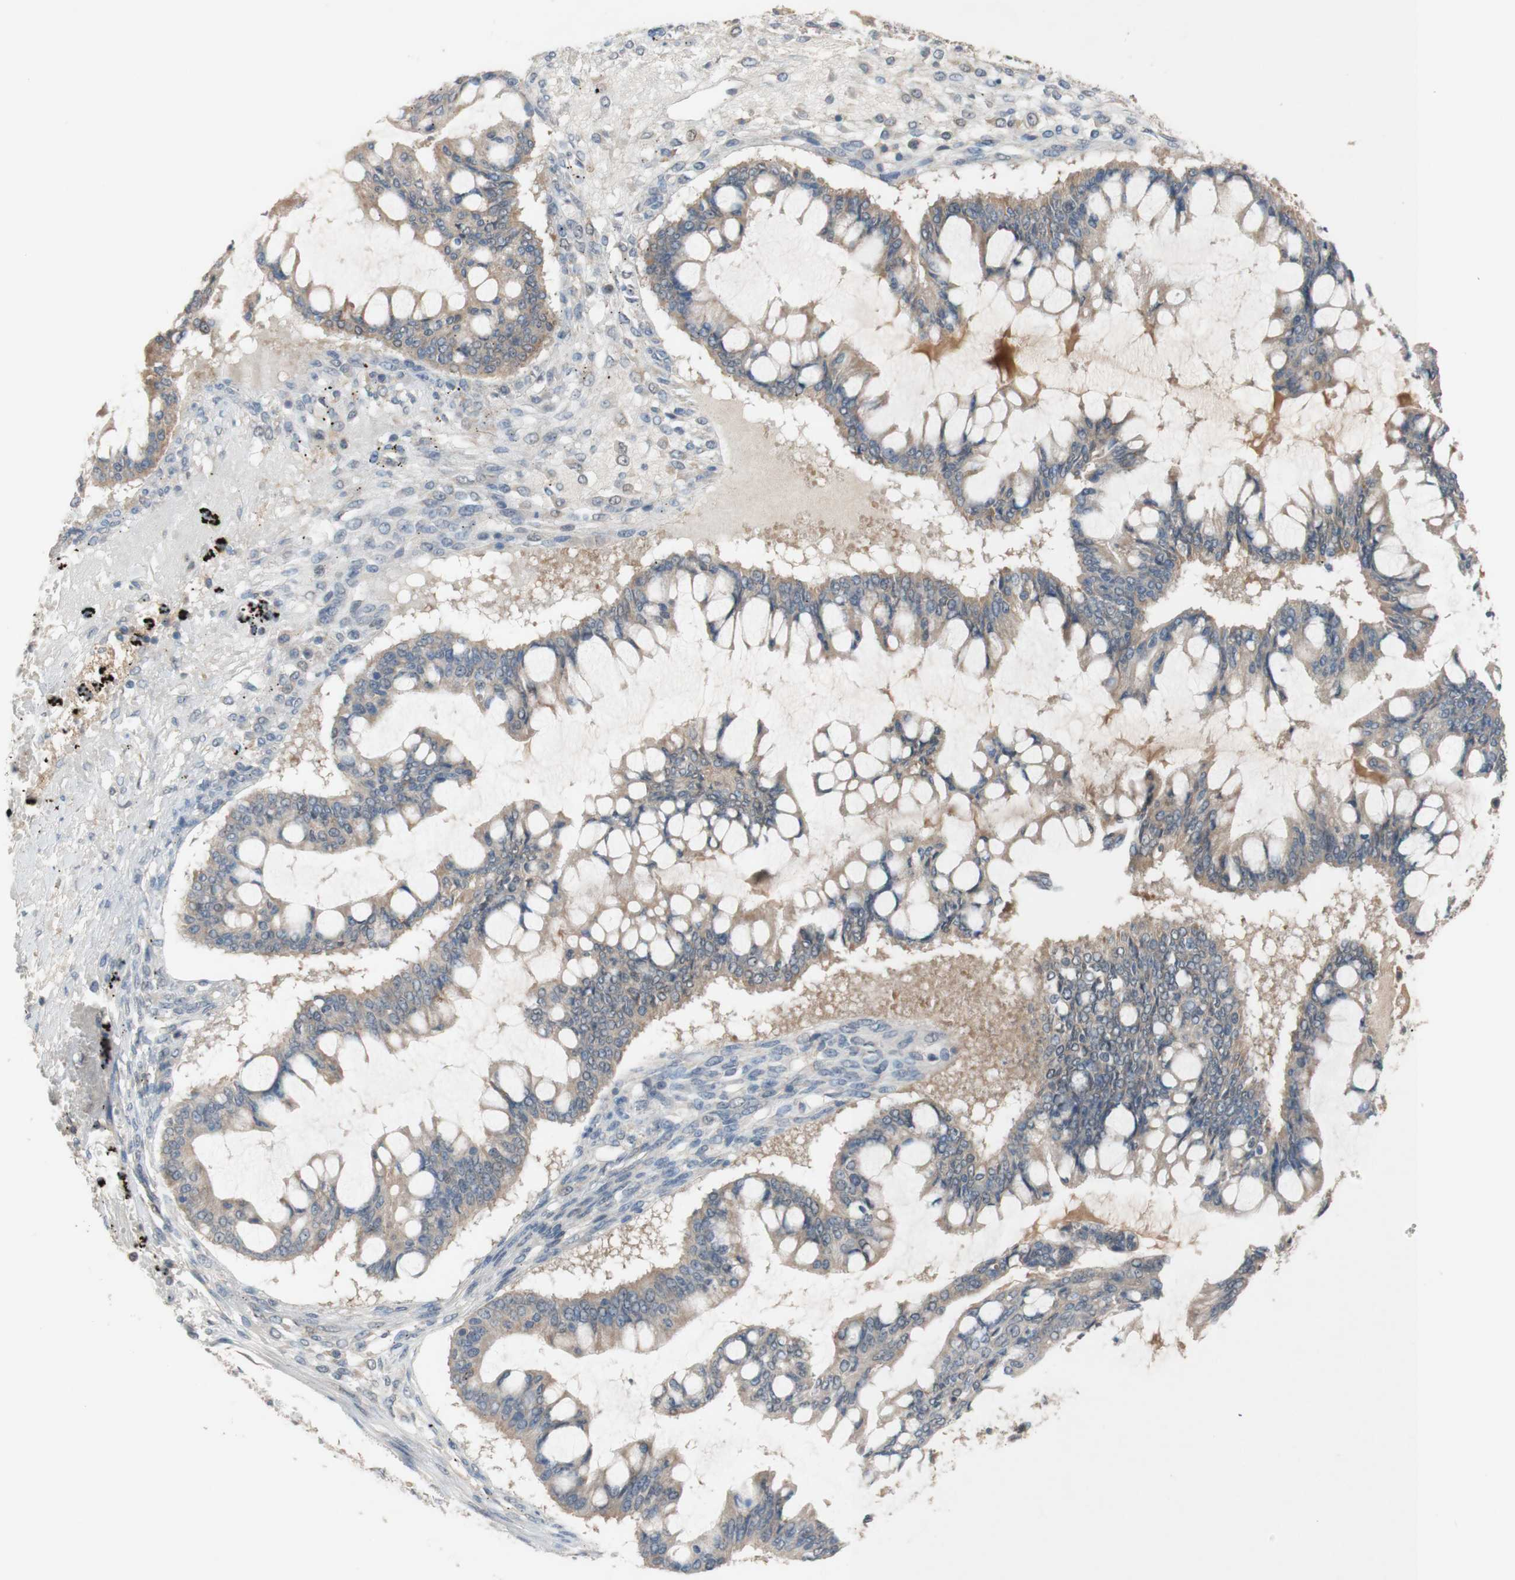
{"staining": {"intensity": "weak", "quantity": ">75%", "location": "cytoplasmic/membranous"}, "tissue": "ovarian cancer", "cell_type": "Tumor cells", "image_type": "cancer", "snomed": [{"axis": "morphology", "description": "Cystadenocarcinoma, mucinous, NOS"}, {"axis": "topography", "description": "Ovary"}], "caption": "Ovarian cancer (mucinous cystadenocarcinoma) stained with a protein marker displays weak staining in tumor cells.", "gene": "PEX2", "patient": {"sex": "female", "age": 73}}